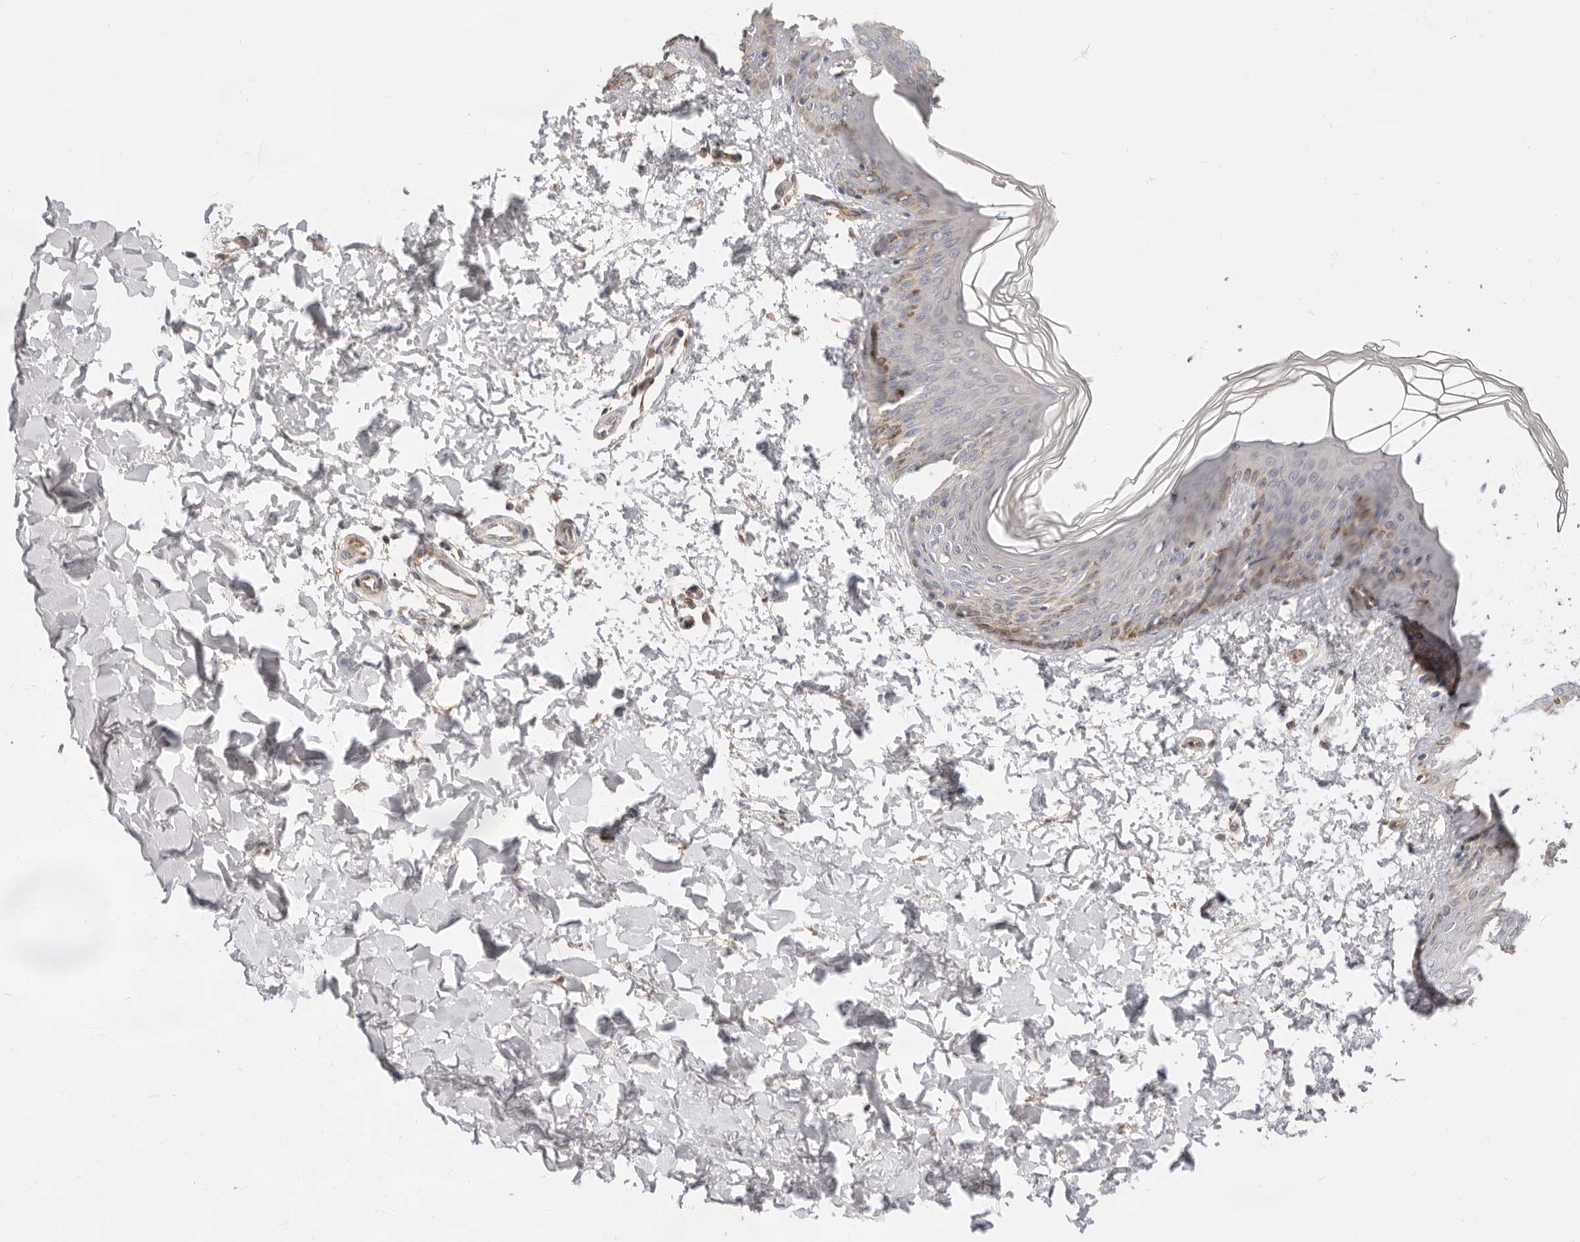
{"staining": {"intensity": "negative", "quantity": "none", "location": "none"}, "tissue": "skin", "cell_type": "Fibroblasts", "image_type": "normal", "snomed": [{"axis": "morphology", "description": "Normal tissue, NOS"}, {"axis": "morphology", "description": "Neoplasm, benign, NOS"}, {"axis": "topography", "description": "Skin"}, {"axis": "topography", "description": "Soft tissue"}], "caption": "There is no significant positivity in fibroblasts of skin. (Brightfield microscopy of DAB (3,3'-diaminobenzidine) immunohistochemistry at high magnification).", "gene": "SPRING1", "patient": {"sex": "male", "age": 26}}